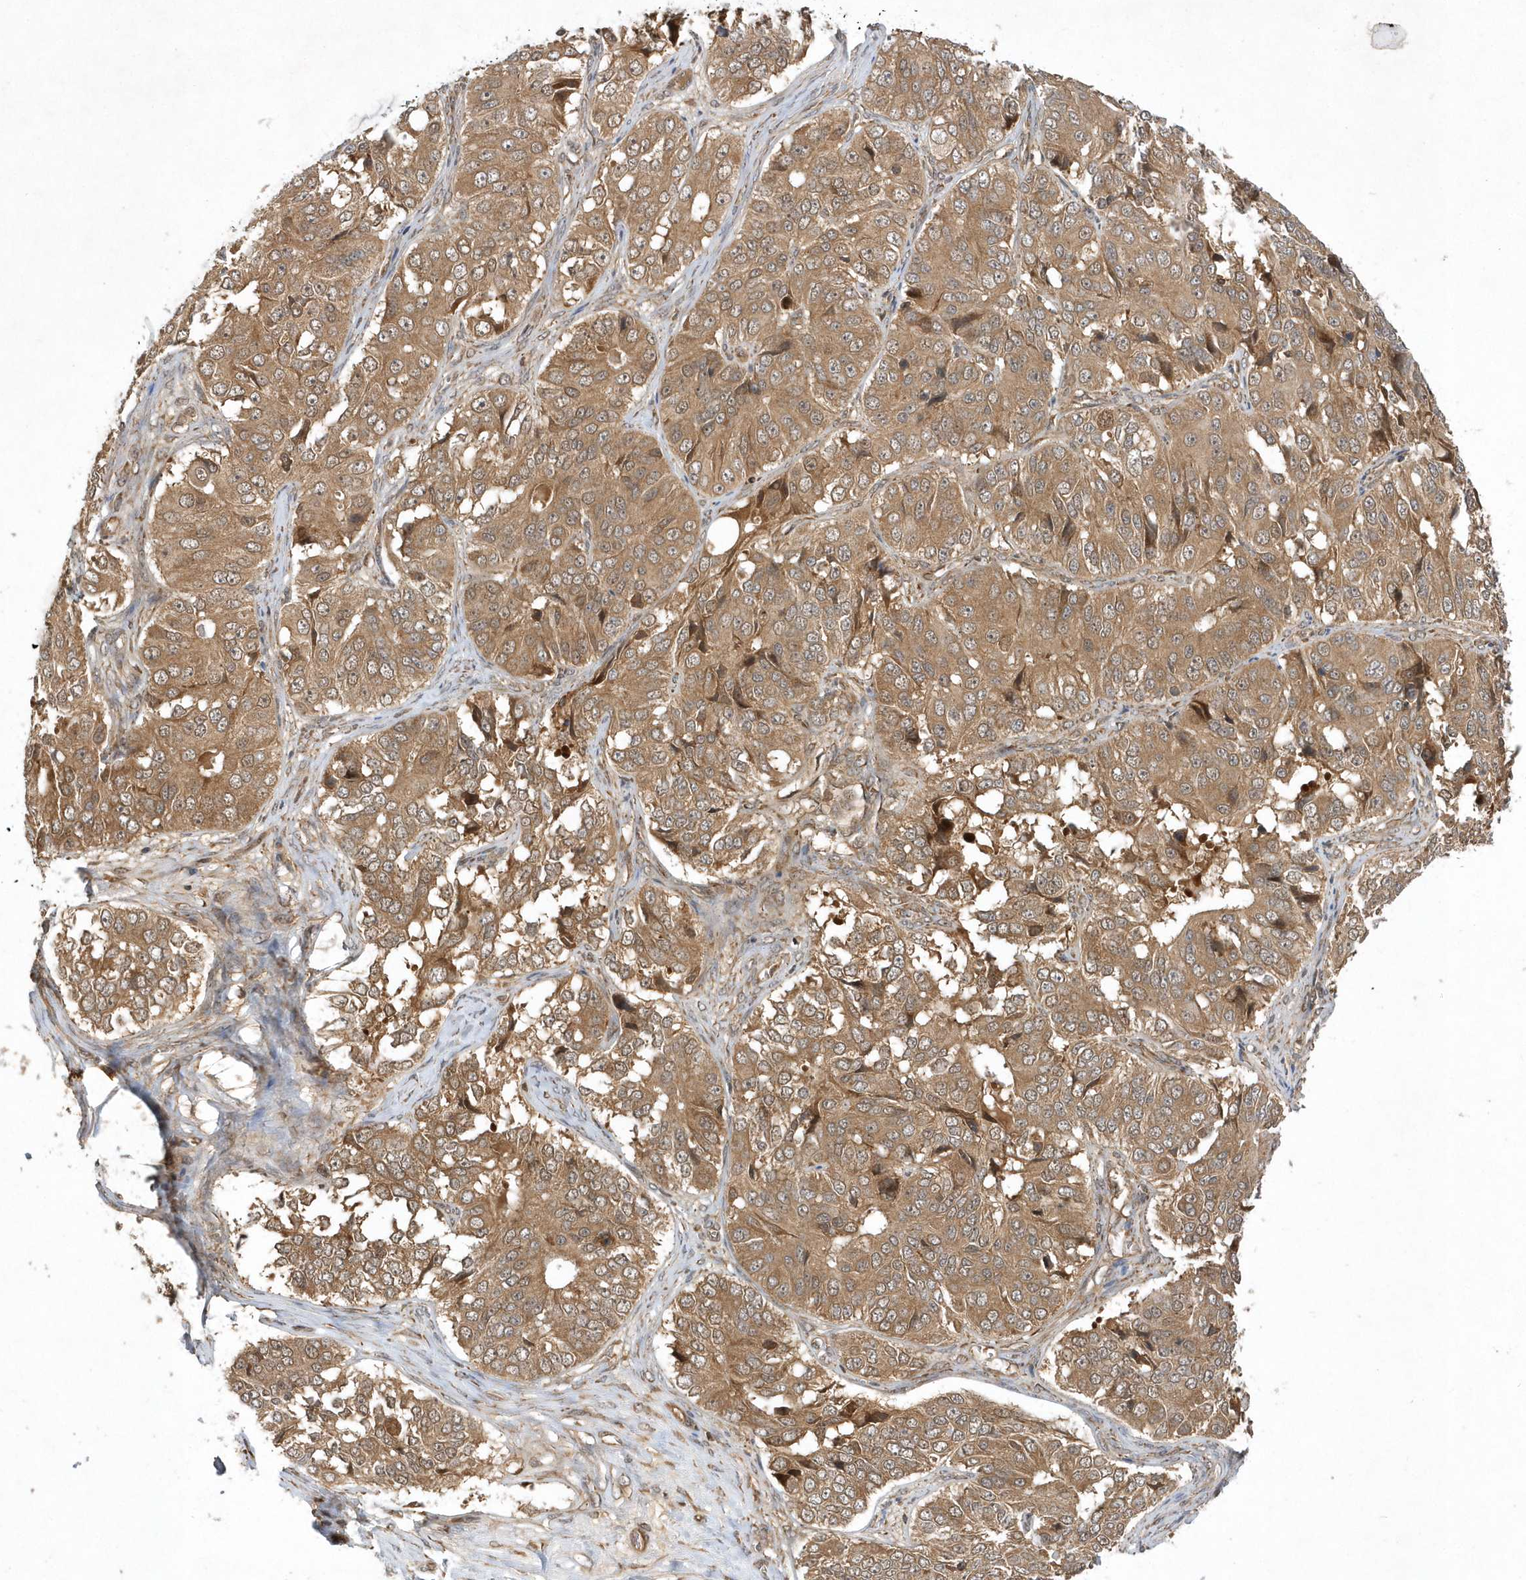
{"staining": {"intensity": "moderate", "quantity": ">75%", "location": "cytoplasmic/membranous"}, "tissue": "ovarian cancer", "cell_type": "Tumor cells", "image_type": "cancer", "snomed": [{"axis": "morphology", "description": "Carcinoma, endometroid"}, {"axis": "topography", "description": "Ovary"}], "caption": "Immunohistochemistry (IHC) staining of endometroid carcinoma (ovarian), which shows medium levels of moderate cytoplasmic/membranous positivity in approximately >75% of tumor cells indicating moderate cytoplasmic/membranous protein expression. The staining was performed using DAB (3,3'-diaminobenzidine) (brown) for protein detection and nuclei were counterstained in hematoxylin (blue).", "gene": "GFM2", "patient": {"sex": "female", "age": 51}}